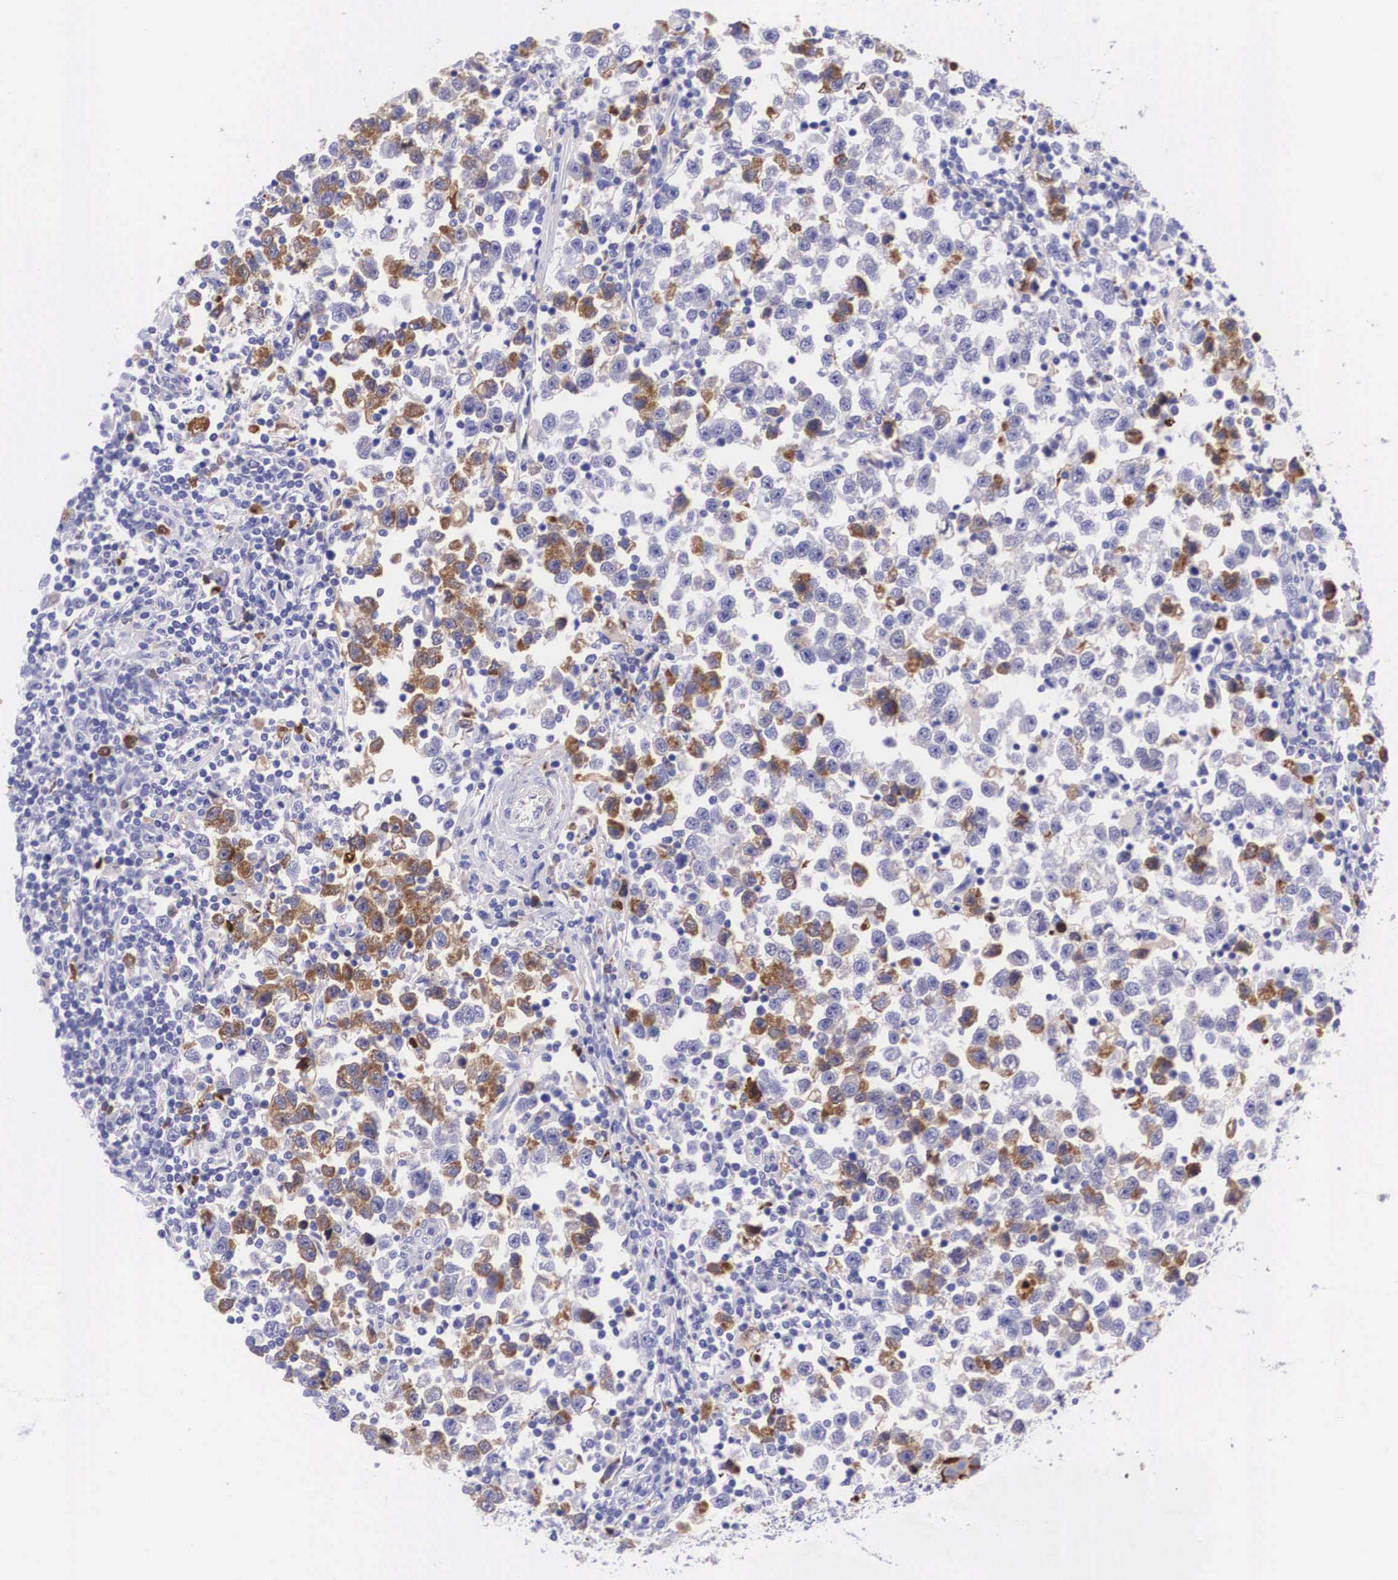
{"staining": {"intensity": "weak", "quantity": "25%-75%", "location": "cytoplasmic/membranous"}, "tissue": "testis cancer", "cell_type": "Tumor cells", "image_type": "cancer", "snomed": [{"axis": "morphology", "description": "Seminoma, NOS"}, {"axis": "topography", "description": "Testis"}], "caption": "Testis cancer stained with DAB (3,3'-diaminobenzidine) immunohistochemistry (IHC) shows low levels of weak cytoplasmic/membranous expression in about 25%-75% of tumor cells. (DAB = brown stain, brightfield microscopy at high magnification).", "gene": "PLG", "patient": {"sex": "male", "age": 43}}